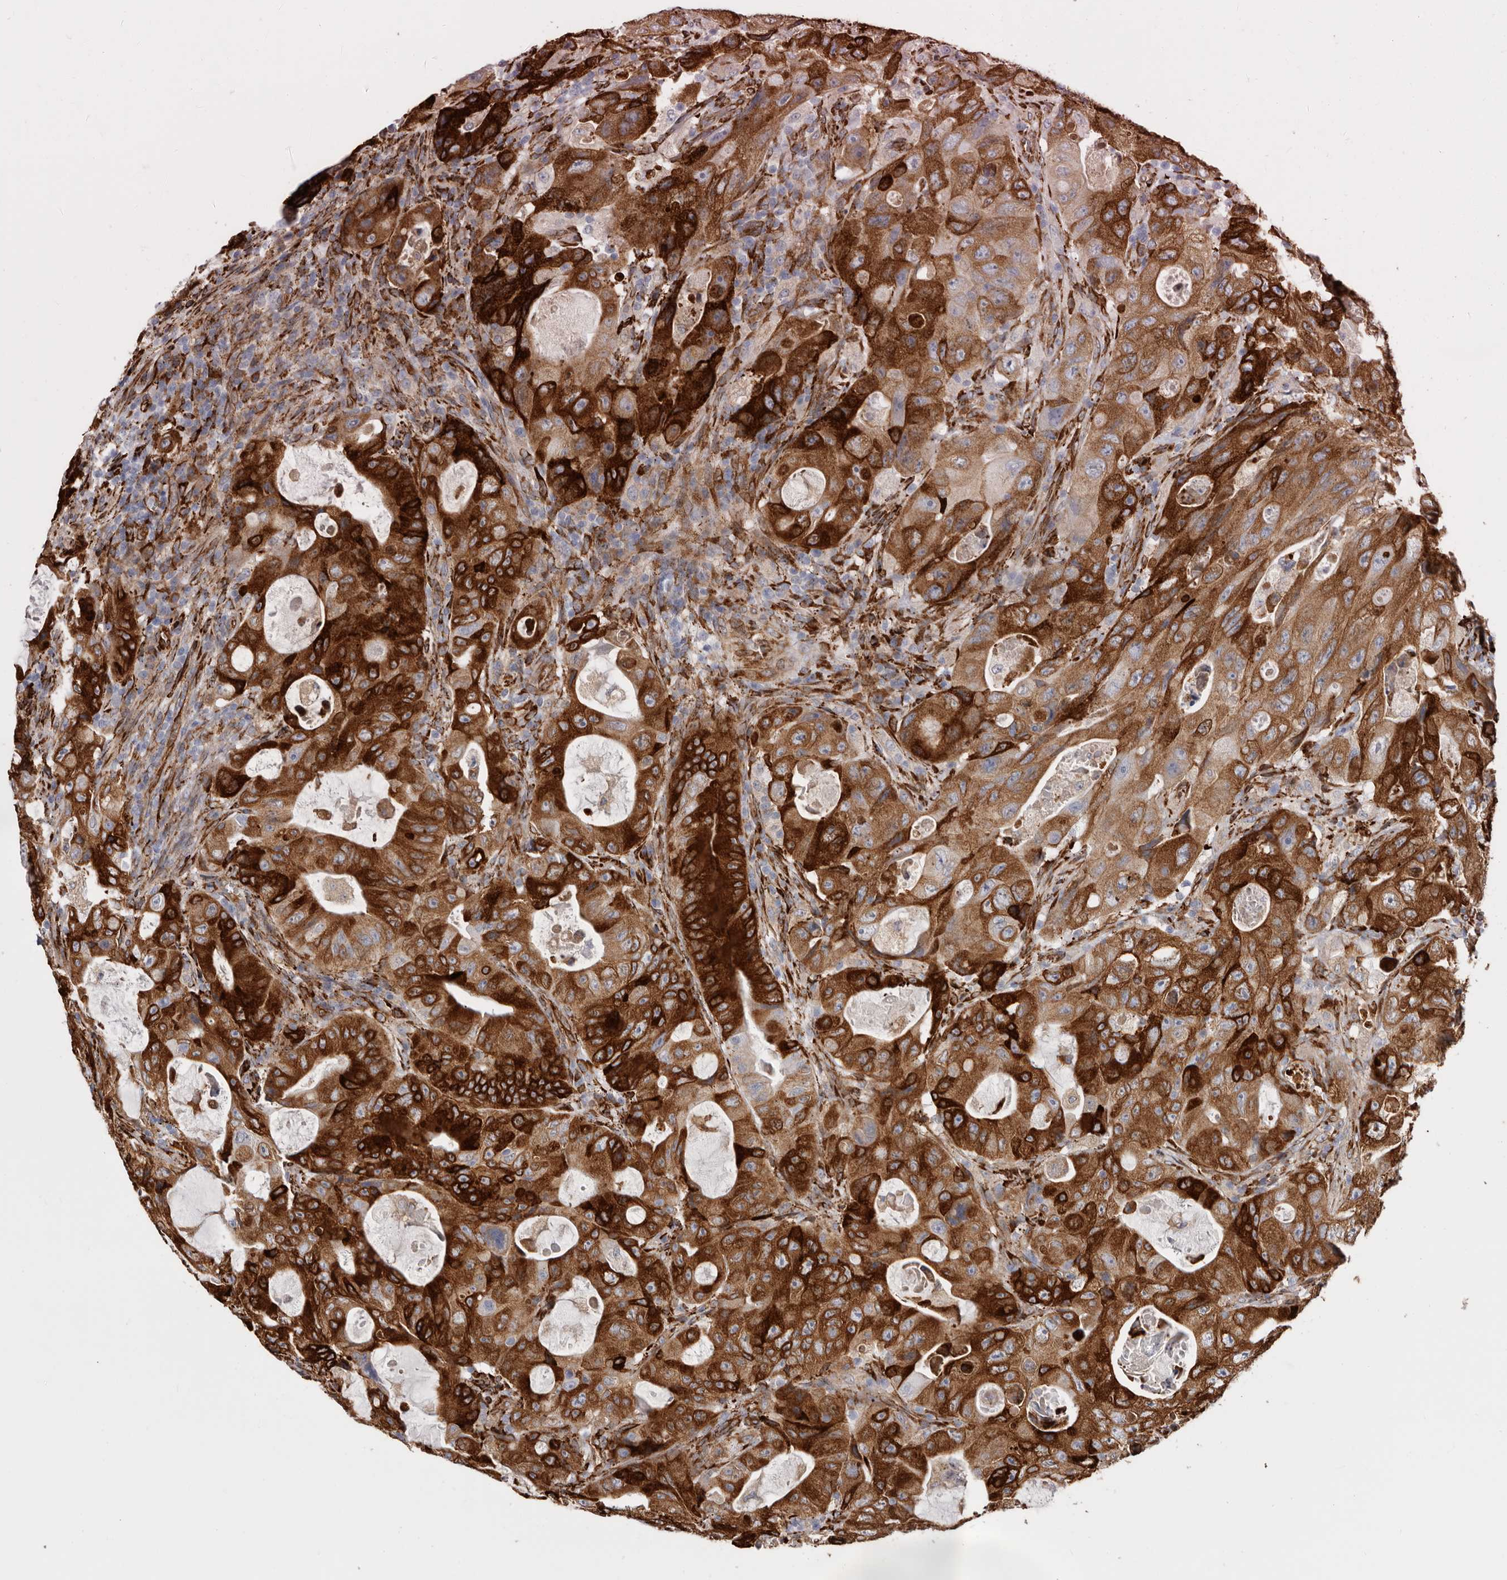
{"staining": {"intensity": "strong", "quantity": ">75%", "location": "cytoplasmic/membranous"}, "tissue": "colorectal cancer", "cell_type": "Tumor cells", "image_type": "cancer", "snomed": [{"axis": "morphology", "description": "Adenocarcinoma, NOS"}, {"axis": "topography", "description": "Colon"}], "caption": "A brown stain shows strong cytoplasmic/membranous expression of a protein in colorectal adenocarcinoma tumor cells.", "gene": "SEMA3E", "patient": {"sex": "female", "age": 46}}